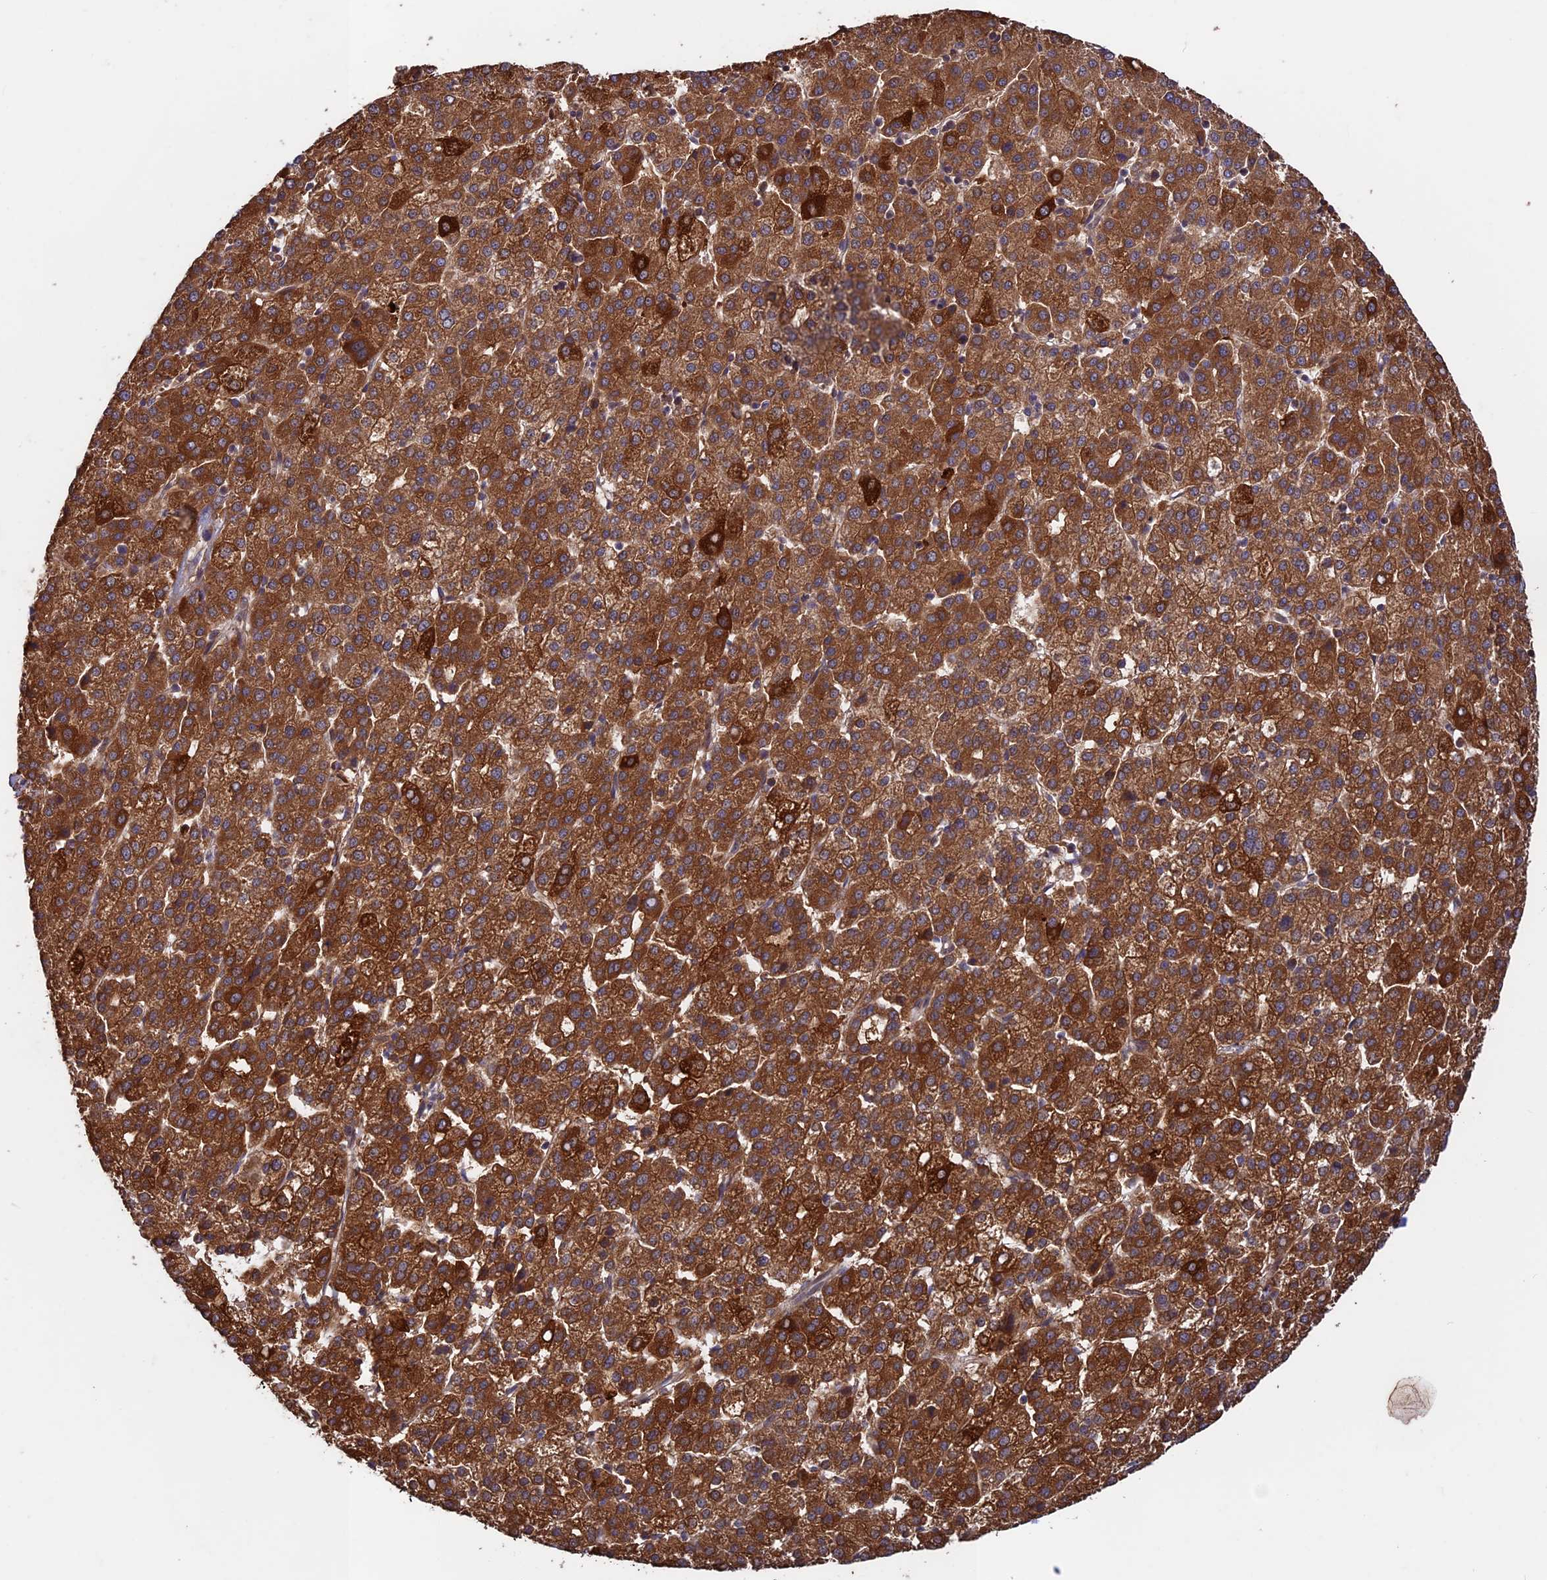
{"staining": {"intensity": "strong", "quantity": ">75%", "location": "cytoplasmic/membranous"}, "tissue": "liver cancer", "cell_type": "Tumor cells", "image_type": "cancer", "snomed": [{"axis": "morphology", "description": "Carcinoma, Hepatocellular, NOS"}, {"axis": "topography", "description": "Liver"}], "caption": "A brown stain shows strong cytoplasmic/membranous staining of a protein in liver hepatocellular carcinoma tumor cells.", "gene": "MAST2", "patient": {"sex": "female", "age": 58}}